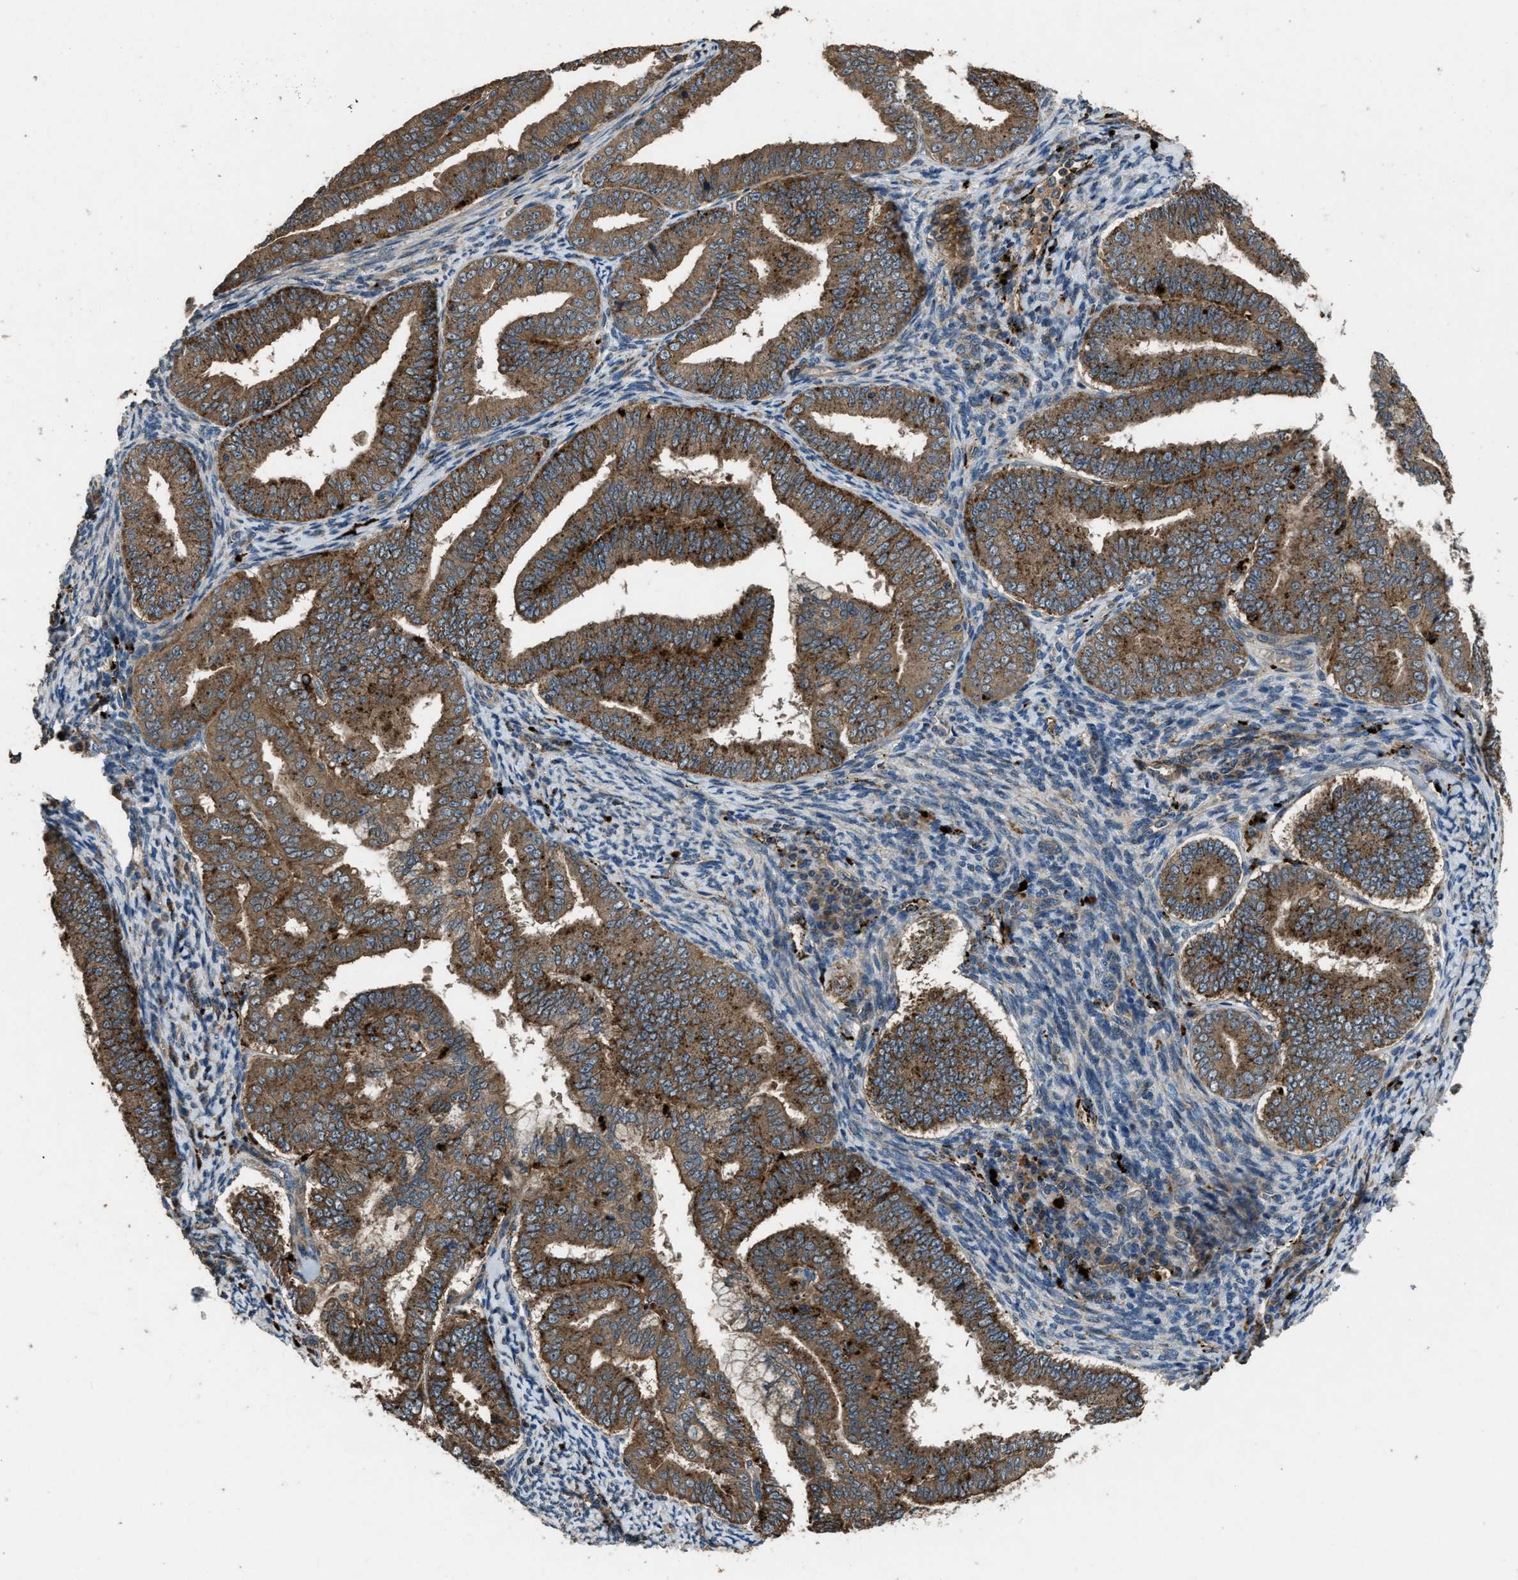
{"staining": {"intensity": "strong", "quantity": ">75%", "location": "cytoplasmic/membranous"}, "tissue": "endometrial cancer", "cell_type": "Tumor cells", "image_type": "cancer", "snomed": [{"axis": "morphology", "description": "Adenocarcinoma, NOS"}, {"axis": "topography", "description": "Endometrium"}], "caption": "Endometrial cancer (adenocarcinoma) tissue demonstrates strong cytoplasmic/membranous positivity in about >75% of tumor cells (DAB (3,3'-diaminobenzidine) IHC, brown staining for protein, blue staining for nuclei).", "gene": "GGH", "patient": {"sex": "female", "age": 63}}